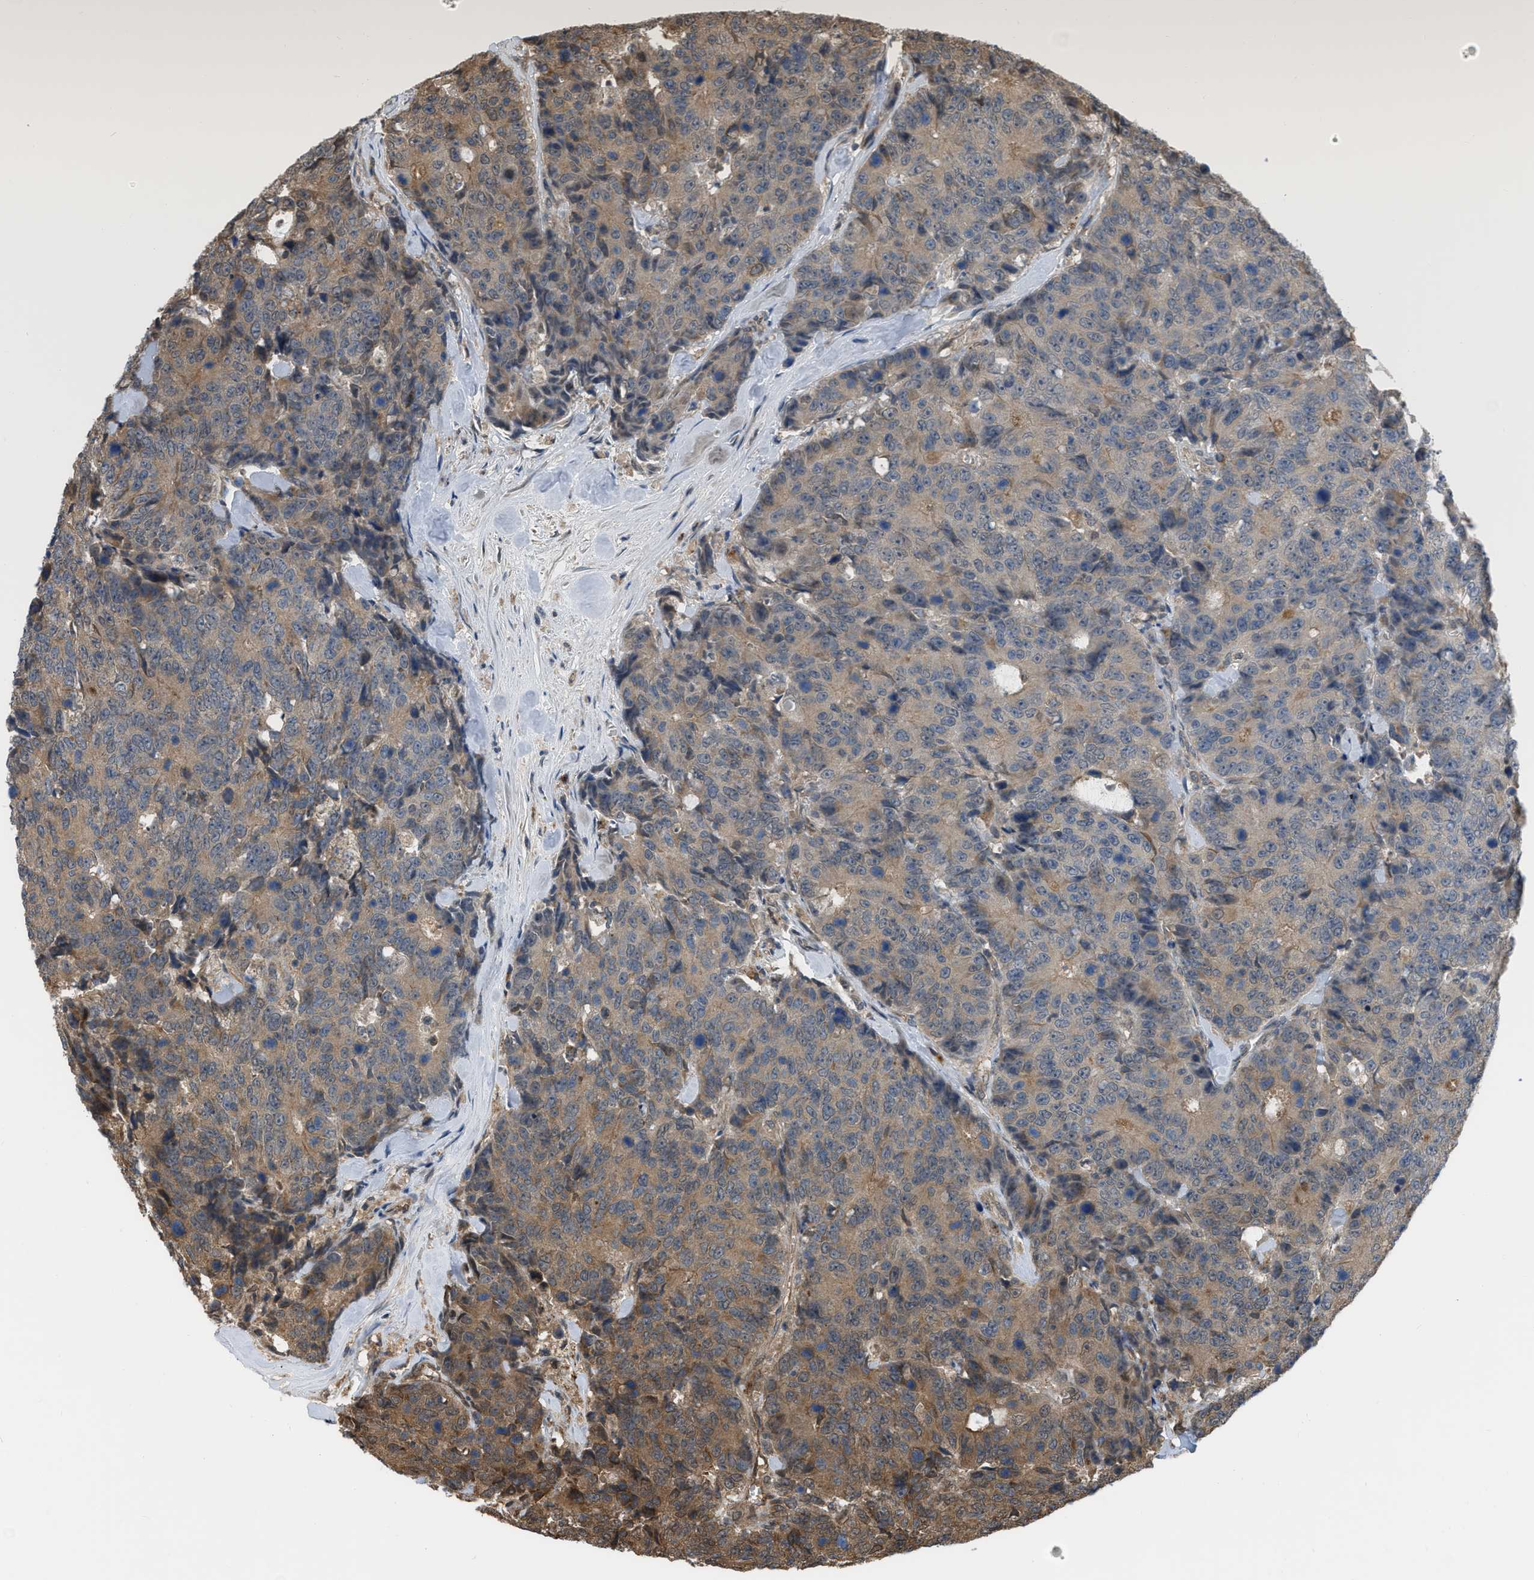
{"staining": {"intensity": "weak", "quantity": "25%-75%", "location": "cytoplasmic/membranous"}, "tissue": "colorectal cancer", "cell_type": "Tumor cells", "image_type": "cancer", "snomed": [{"axis": "morphology", "description": "Adenocarcinoma, NOS"}, {"axis": "topography", "description": "Colon"}], "caption": "IHC micrograph of colorectal cancer (adenocarcinoma) stained for a protein (brown), which shows low levels of weak cytoplasmic/membranous expression in about 25%-75% of tumor cells.", "gene": "BCL7C", "patient": {"sex": "female", "age": 86}}